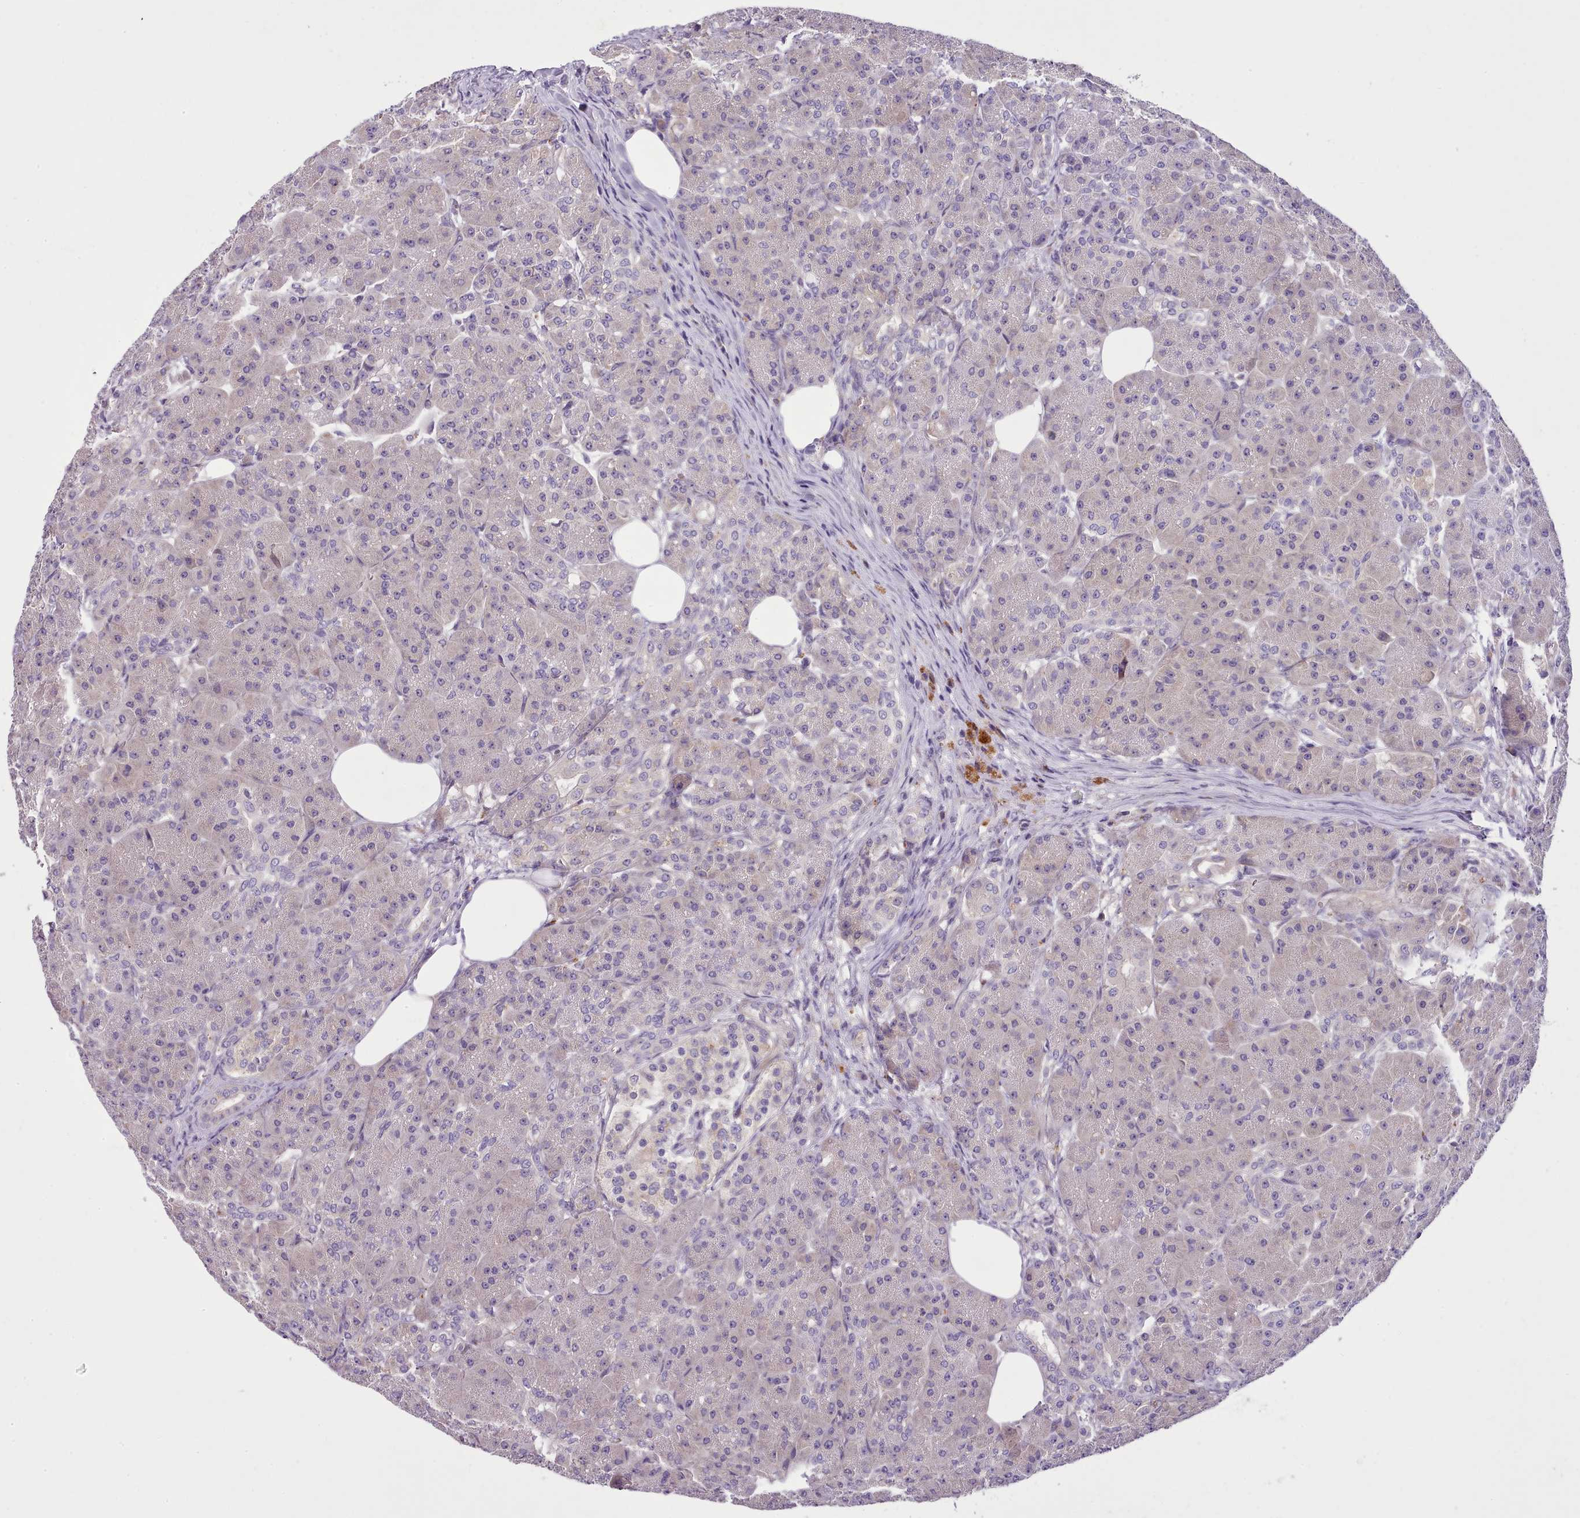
{"staining": {"intensity": "weak", "quantity": "<25%", "location": "cytoplasmic/membranous,nuclear"}, "tissue": "pancreas", "cell_type": "Exocrine glandular cells", "image_type": "normal", "snomed": [{"axis": "morphology", "description": "Normal tissue, NOS"}, {"axis": "topography", "description": "Pancreas"}], "caption": "Image shows no protein staining in exocrine glandular cells of unremarkable pancreas.", "gene": "SETX", "patient": {"sex": "male", "age": 63}}